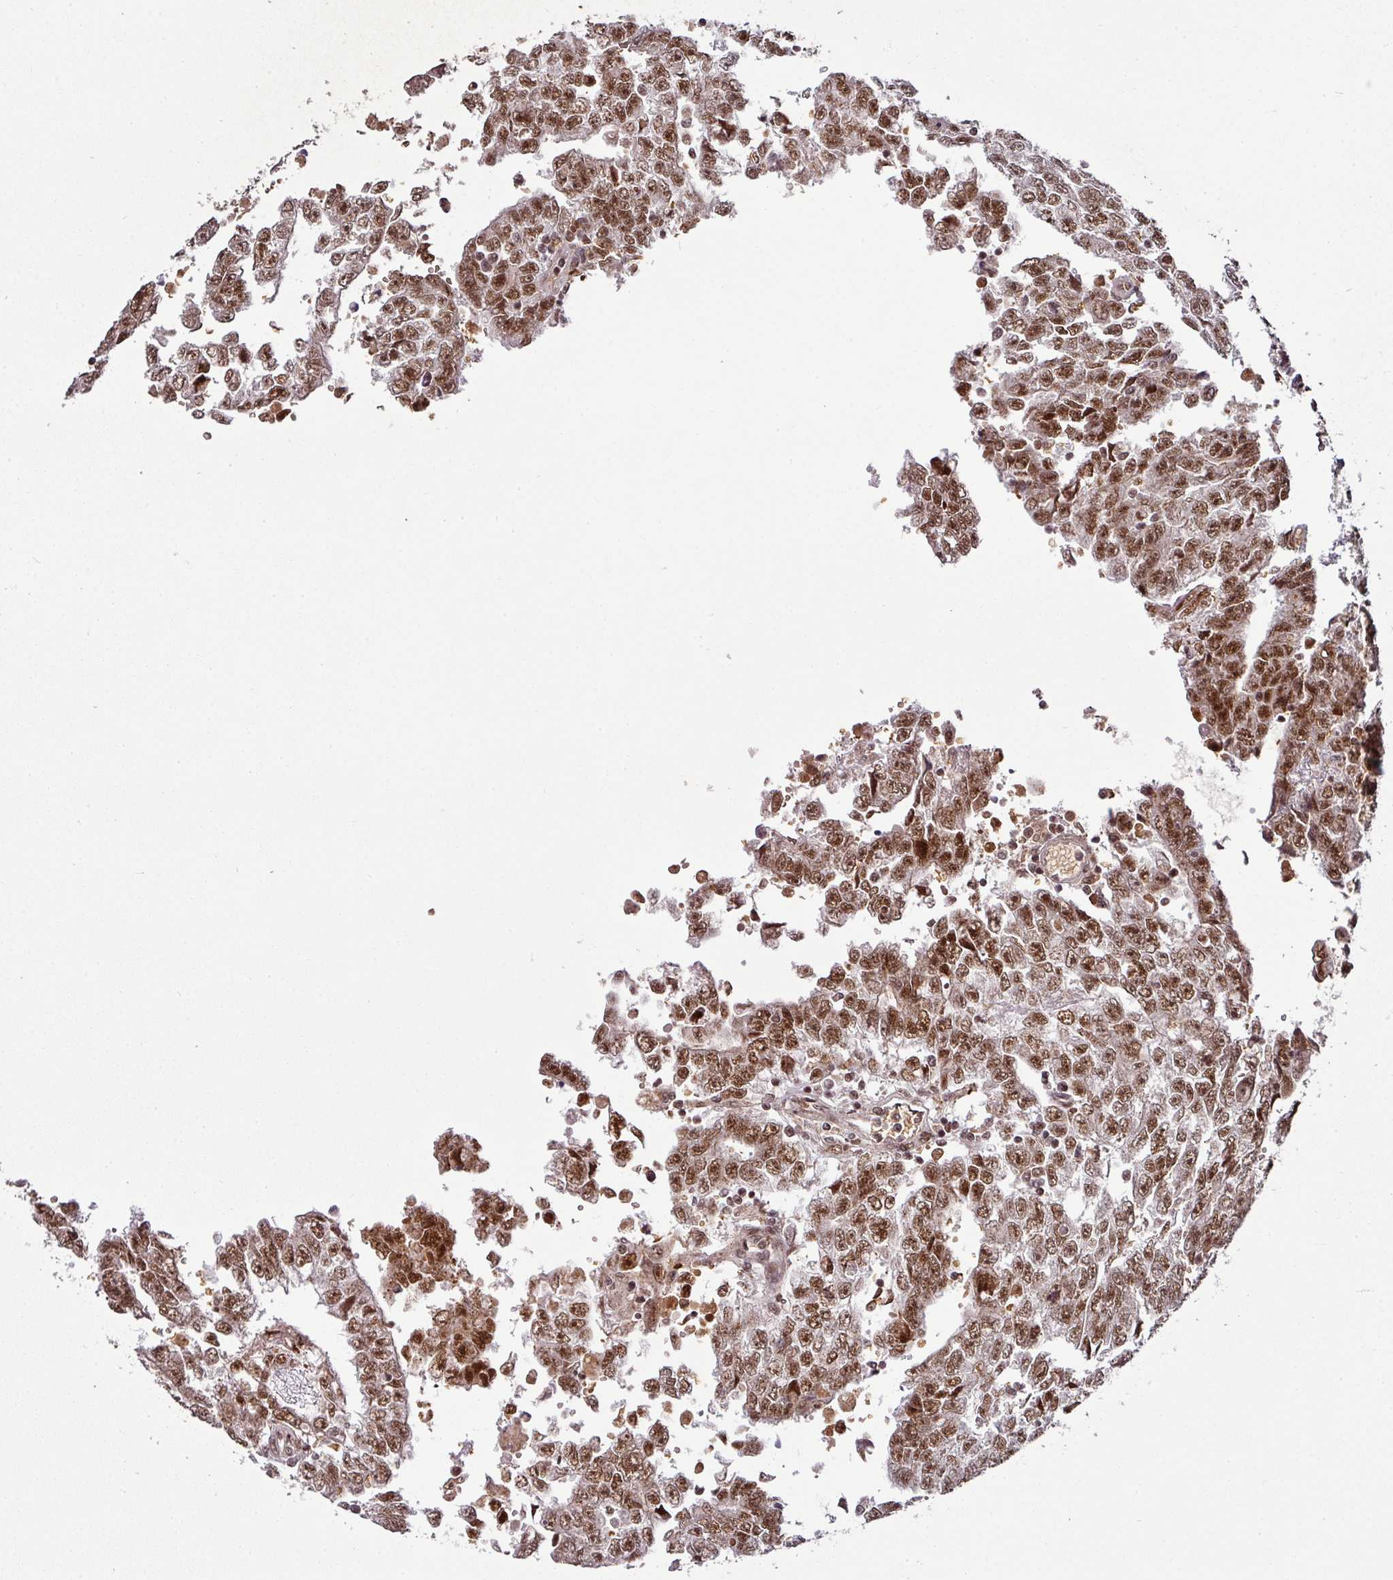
{"staining": {"intensity": "strong", "quantity": ">75%", "location": "nuclear"}, "tissue": "testis cancer", "cell_type": "Tumor cells", "image_type": "cancer", "snomed": [{"axis": "morphology", "description": "Carcinoma, Embryonal, NOS"}, {"axis": "topography", "description": "Testis"}], "caption": "There is high levels of strong nuclear expression in tumor cells of embryonal carcinoma (testis), as demonstrated by immunohistochemical staining (brown color).", "gene": "PHF23", "patient": {"sex": "male", "age": 25}}